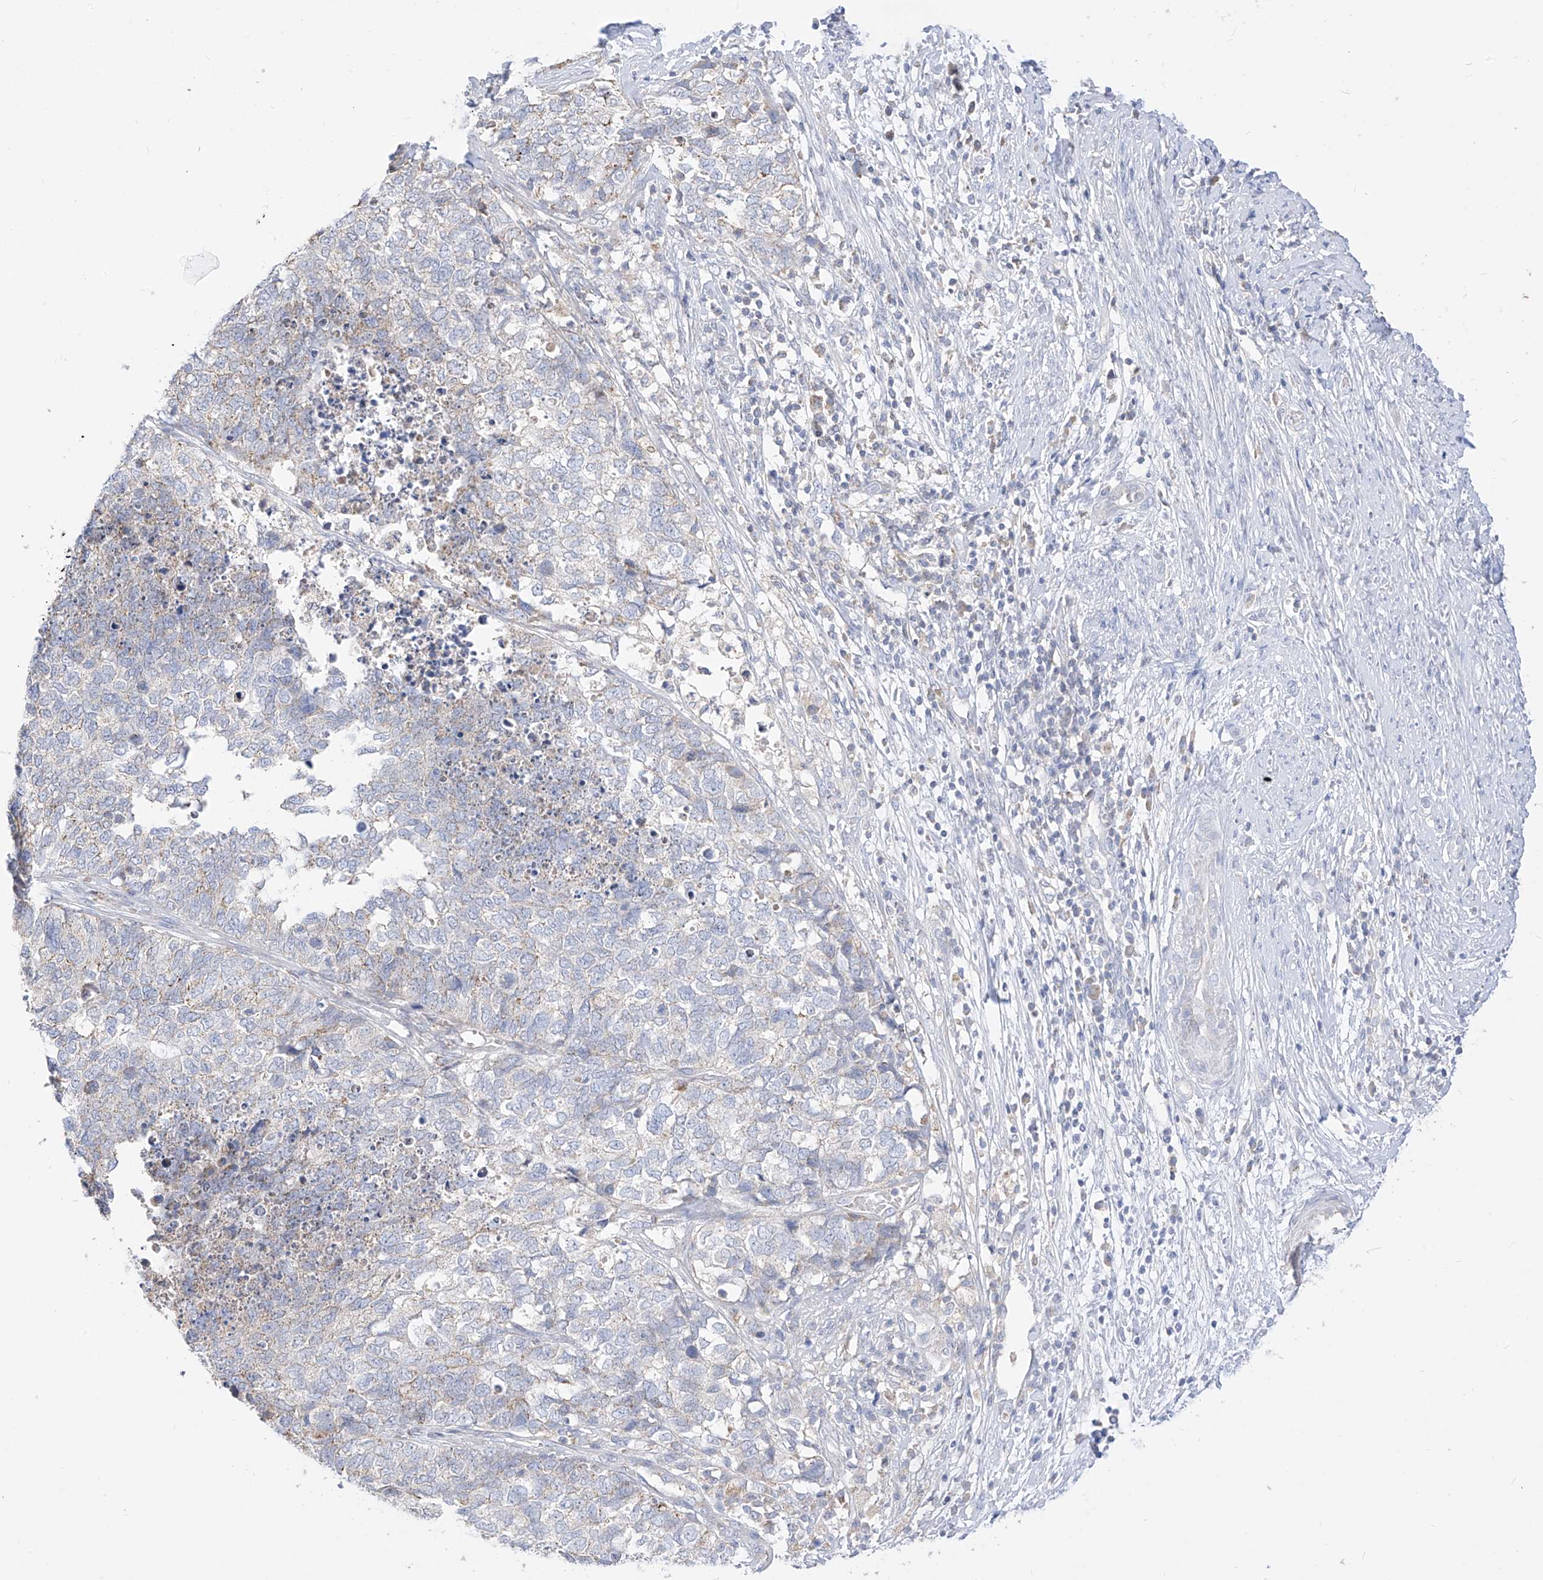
{"staining": {"intensity": "negative", "quantity": "none", "location": "none"}, "tissue": "cervical cancer", "cell_type": "Tumor cells", "image_type": "cancer", "snomed": [{"axis": "morphology", "description": "Squamous cell carcinoma, NOS"}, {"axis": "topography", "description": "Cervix"}], "caption": "Cervical cancer (squamous cell carcinoma) stained for a protein using immunohistochemistry (IHC) displays no positivity tumor cells.", "gene": "RASA2", "patient": {"sex": "female", "age": 63}}